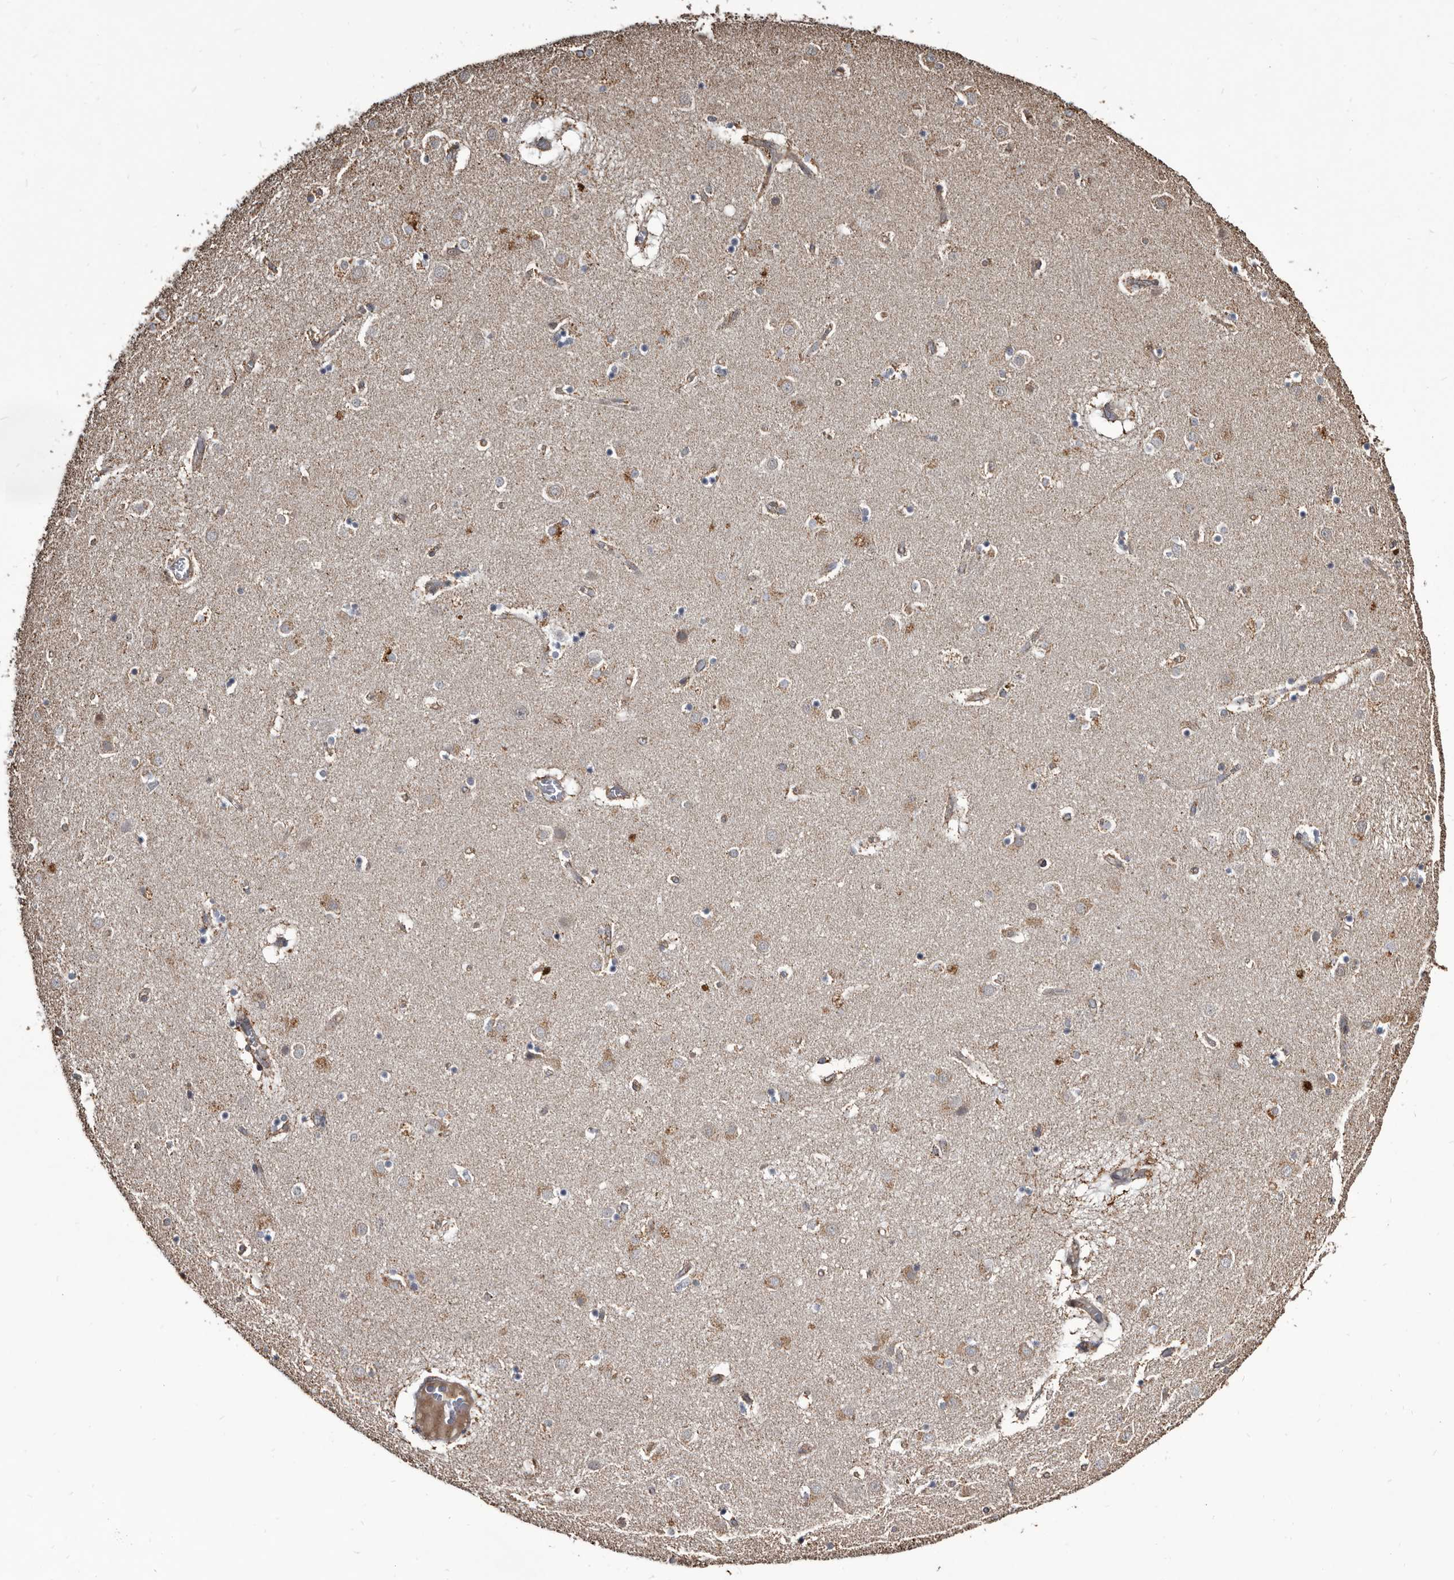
{"staining": {"intensity": "negative", "quantity": "none", "location": "none"}, "tissue": "caudate", "cell_type": "Glial cells", "image_type": "normal", "snomed": [{"axis": "morphology", "description": "Normal tissue, NOS"}, {"axis": "topography", "description": "Lateral ventricle wall"}], "caption": "A high-resolution image shows IHC staining of unremarkable caudate, which reveals no significant positivity in glial cells.", "gene": "CTSA", "patient": {"sex": "male", "age": 70}}